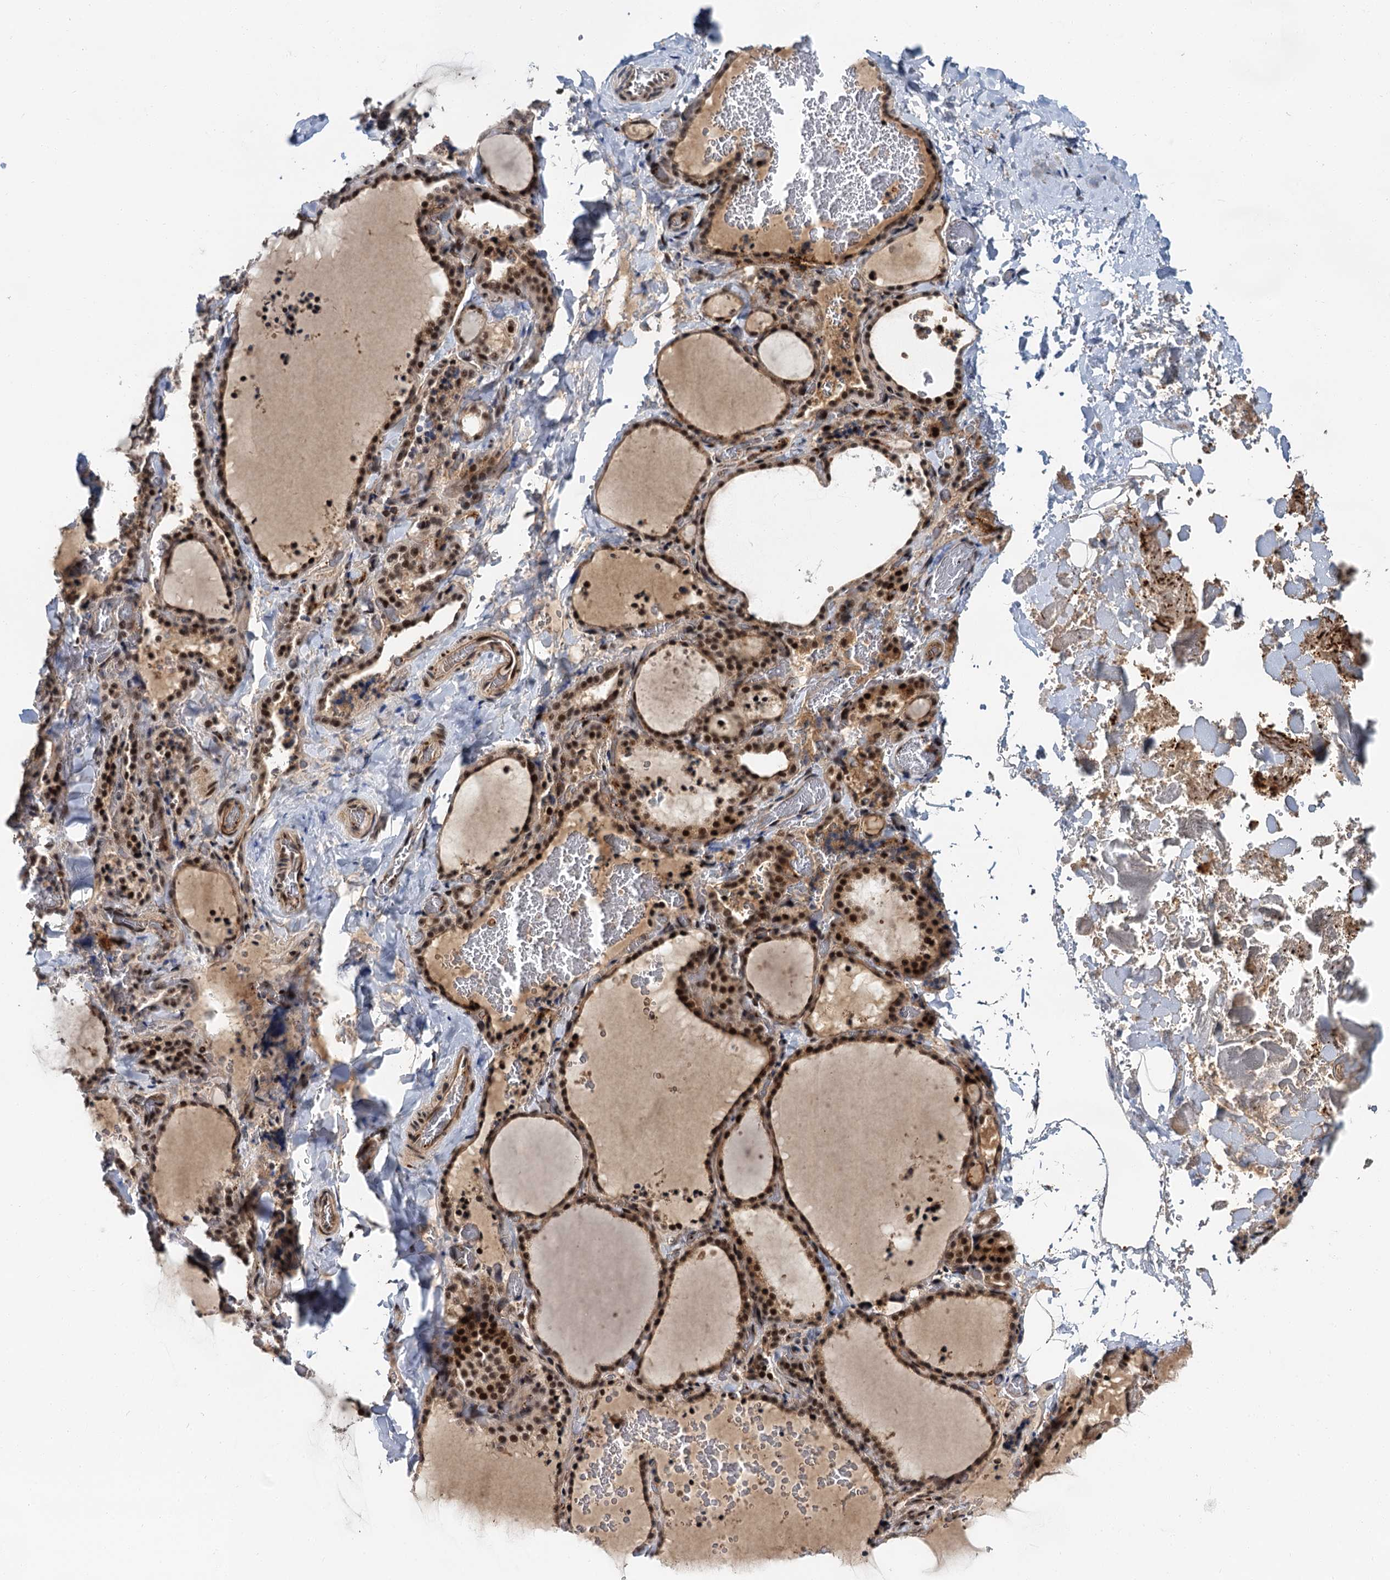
{"staining": {"intensity": "strong", "quantity": ">75%", "location": "cytoplasmic/membranous,nuclear"}, "tissue": "thyroid gland", "cell_type": "Glandular cells", "image_type": "normal", "snomed": [{"axis": "morphology", "description": "Normal tissue, NOS"}, {"axis": "topography", "description": "Thyroid gland"}], "caption": "Protein staining of unremarkable thyroid gland demonstrates strong cytoplasmic/membranous,nuclear expression in approximately >75% of glandular cells. The staining is performed using DAB brown chromogen to label protein expression. The nuclei are counter-stained blue using hematoxylin.", "gene": "MBD6", "patient": {"sex": "female", "age": 22}}